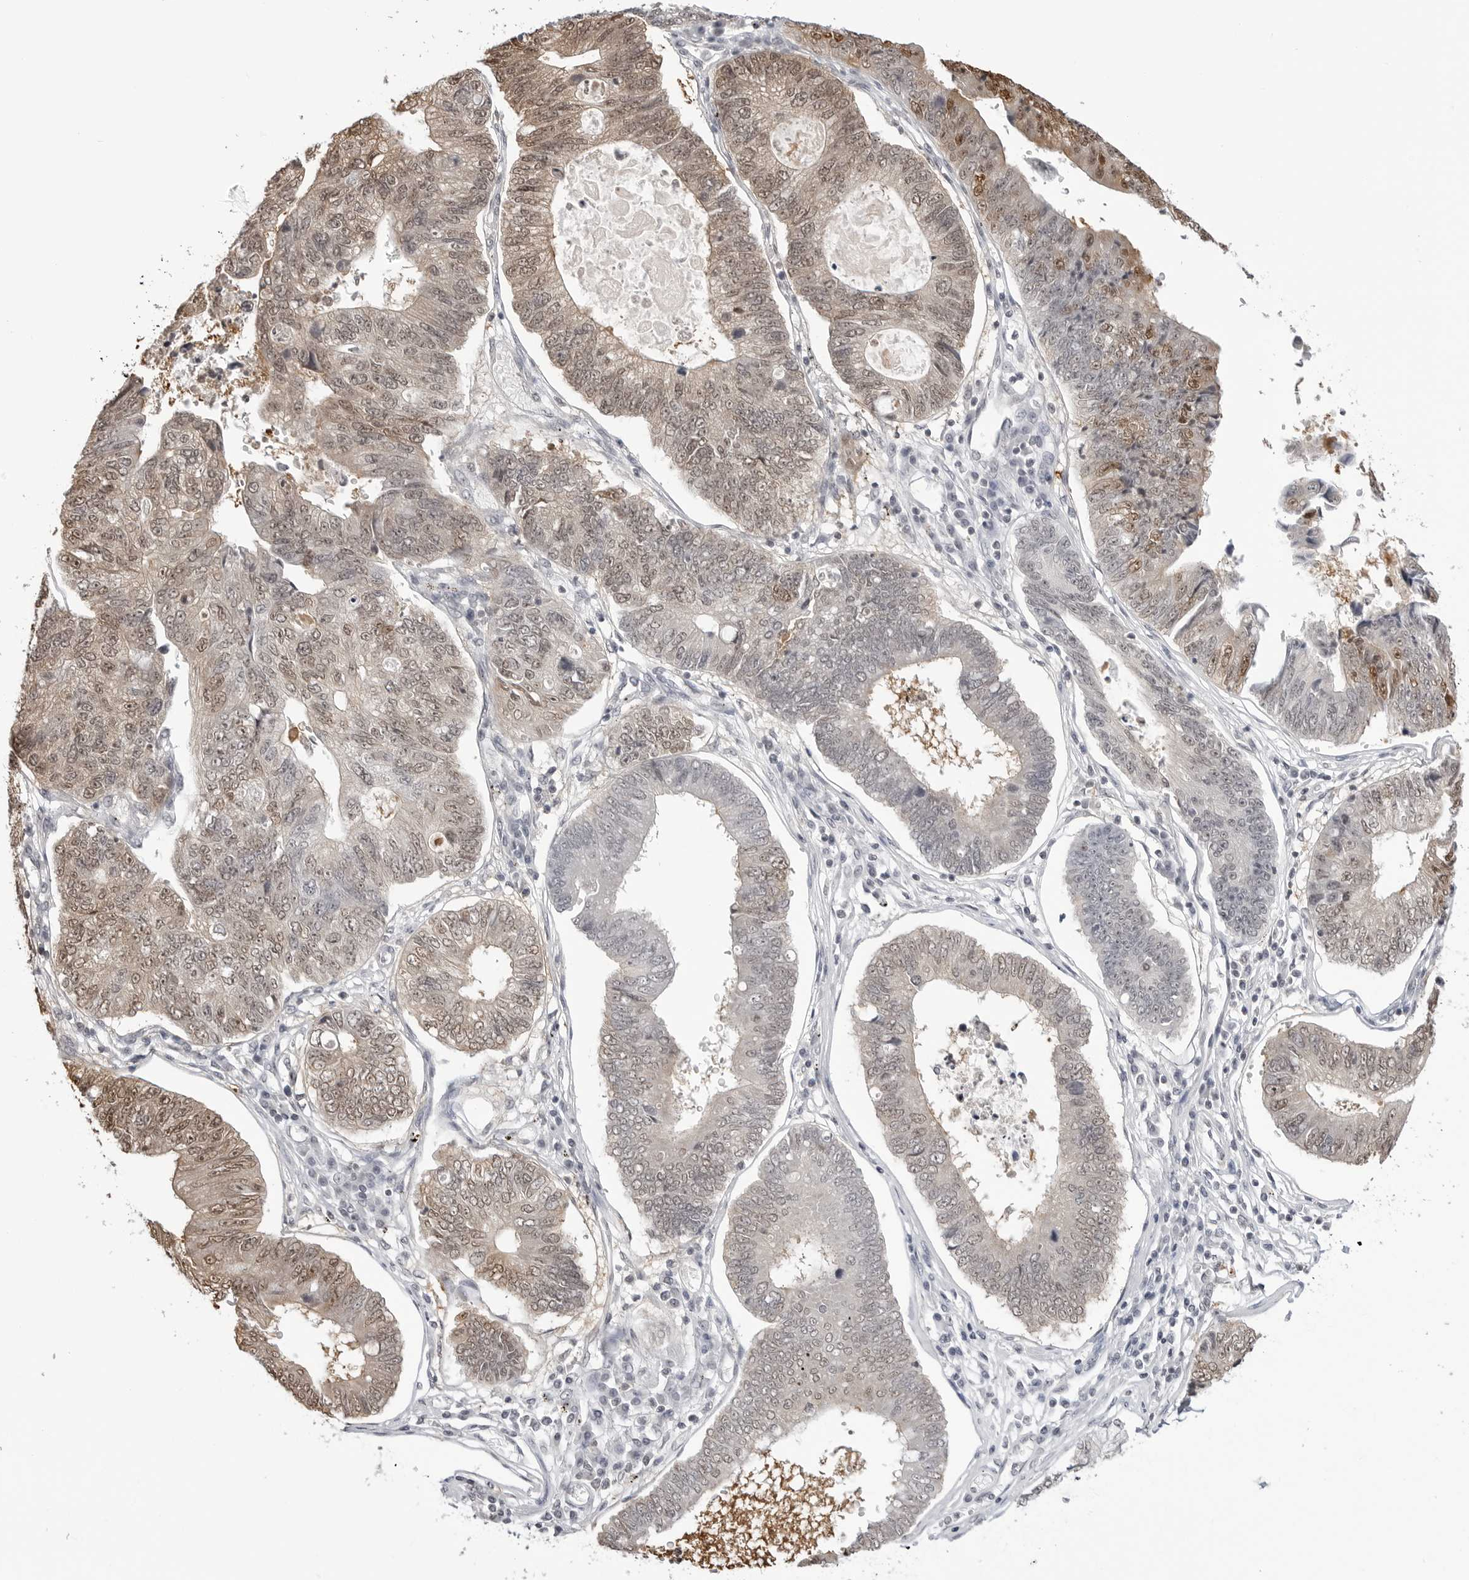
{"staining": {"intensity": "moderate", "quantity": "25%-75%", "location": "cytoplasmic/membranous,nuclear"}, "tissue": "stomach cancer", "cell_type": "Tumor cells", "image_type": "cancer", "snomed": [{"axis": "morphology", "description": "Adenocarcinoma, NOS"}, {"axis": "topography", "description": "Stomach"}], "caption": "Stomach cancer was stained to show a protein in brown. There is medium levels of moderate cytoplasmic/membranous and nuclear positivity in about 25%-75% of tumor cells.", "gene": "YWHAG", "patient": {"sex": "male", "age": 59}}